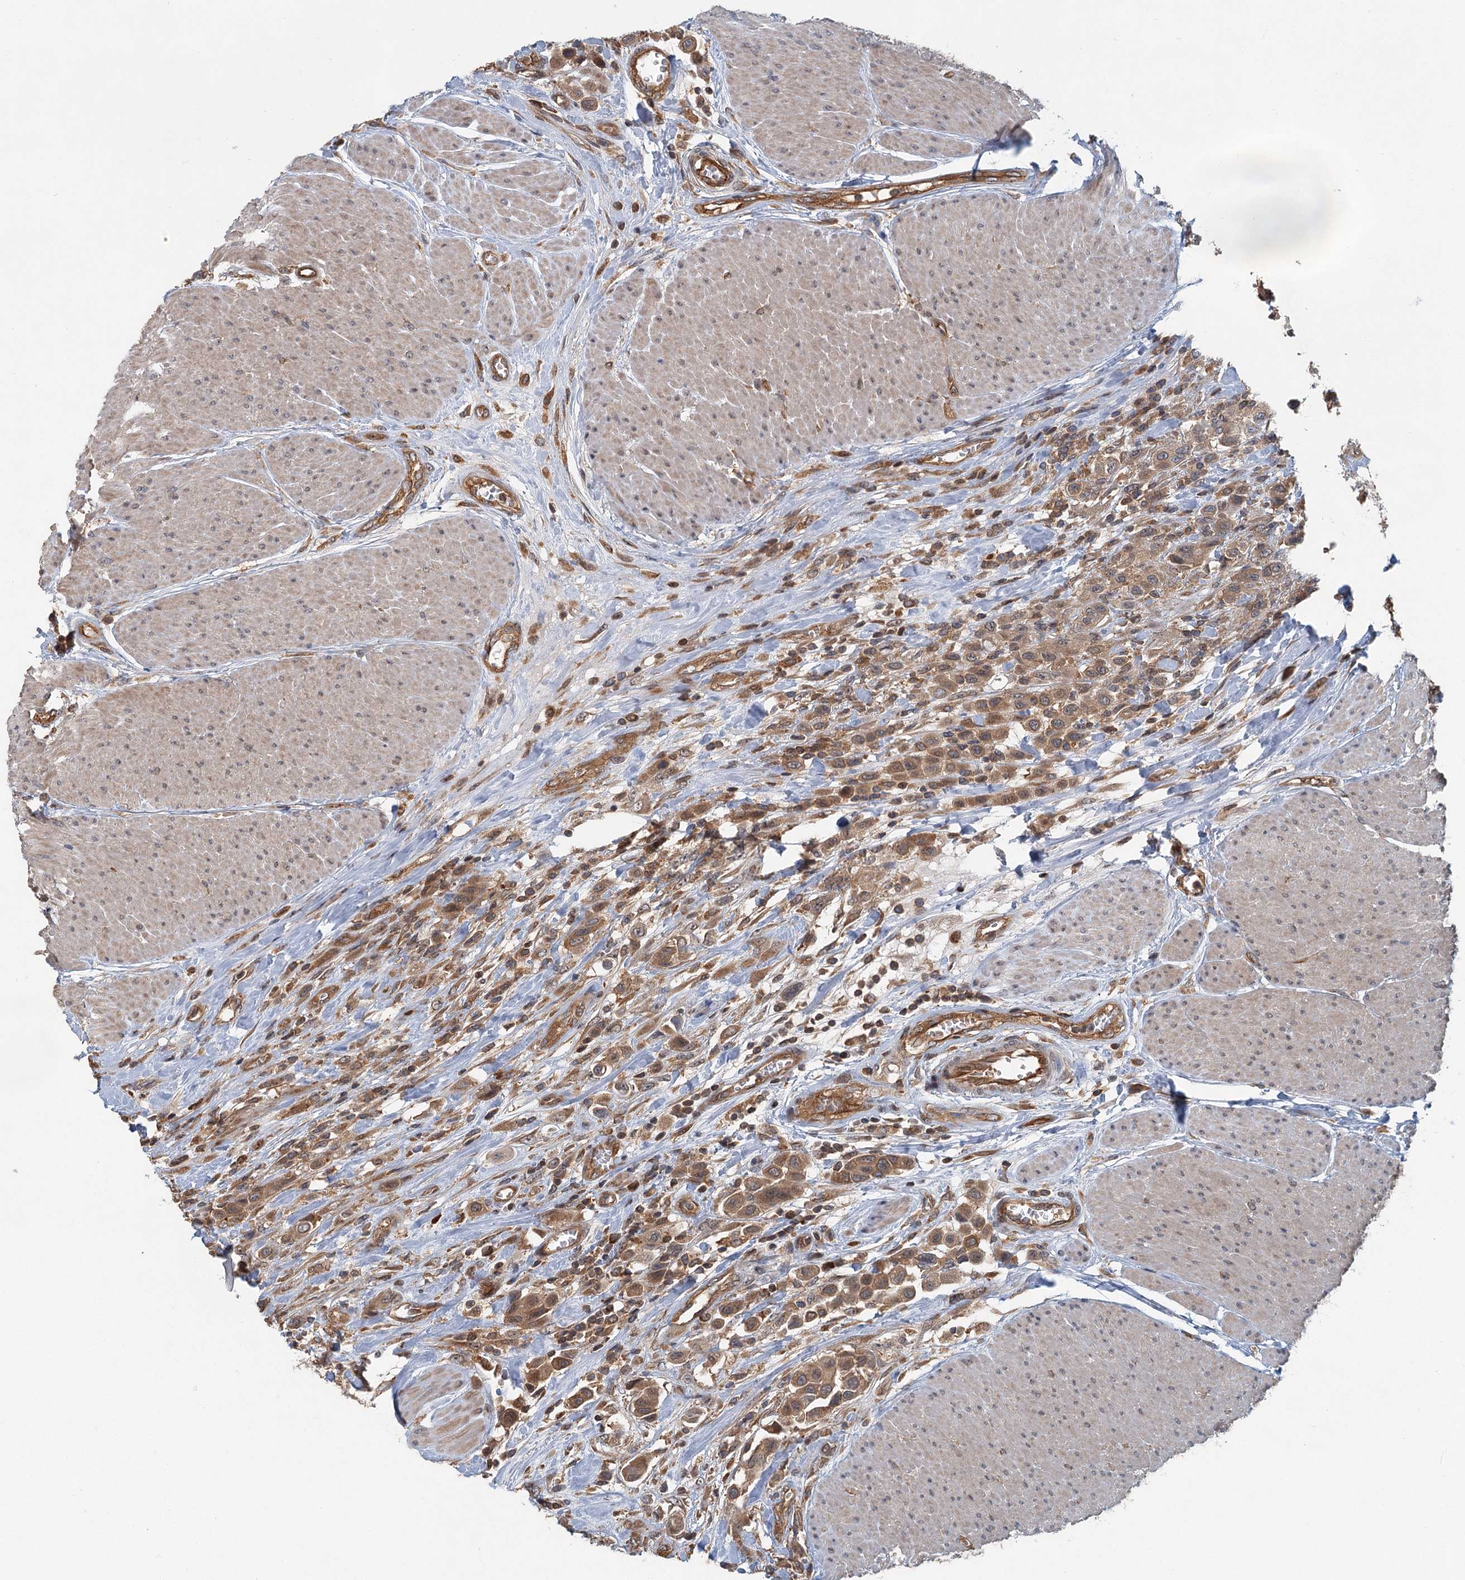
{"staining": {"intensity": "moderate", "quantity": ">75%", "location": "cytoplasmic/membranous"}, "tissue": "urothelial cancer", "cell_type": "Tumor cells", "image_type": "cancer", "snomed": [{"axis": "morphology", "description": "Urothelial carcinoma, High grade"}, {"axis": "topography", "description": "Urinary bladder"}], "caption": "This is a micrograph of immunohistochemistry staining of urothelial cancer, which shows moderate staining in the cytoplasmic/membranous of tumor cells.", "gene": "ZNF527", "patient": {"sex": "male", "age": 50}}